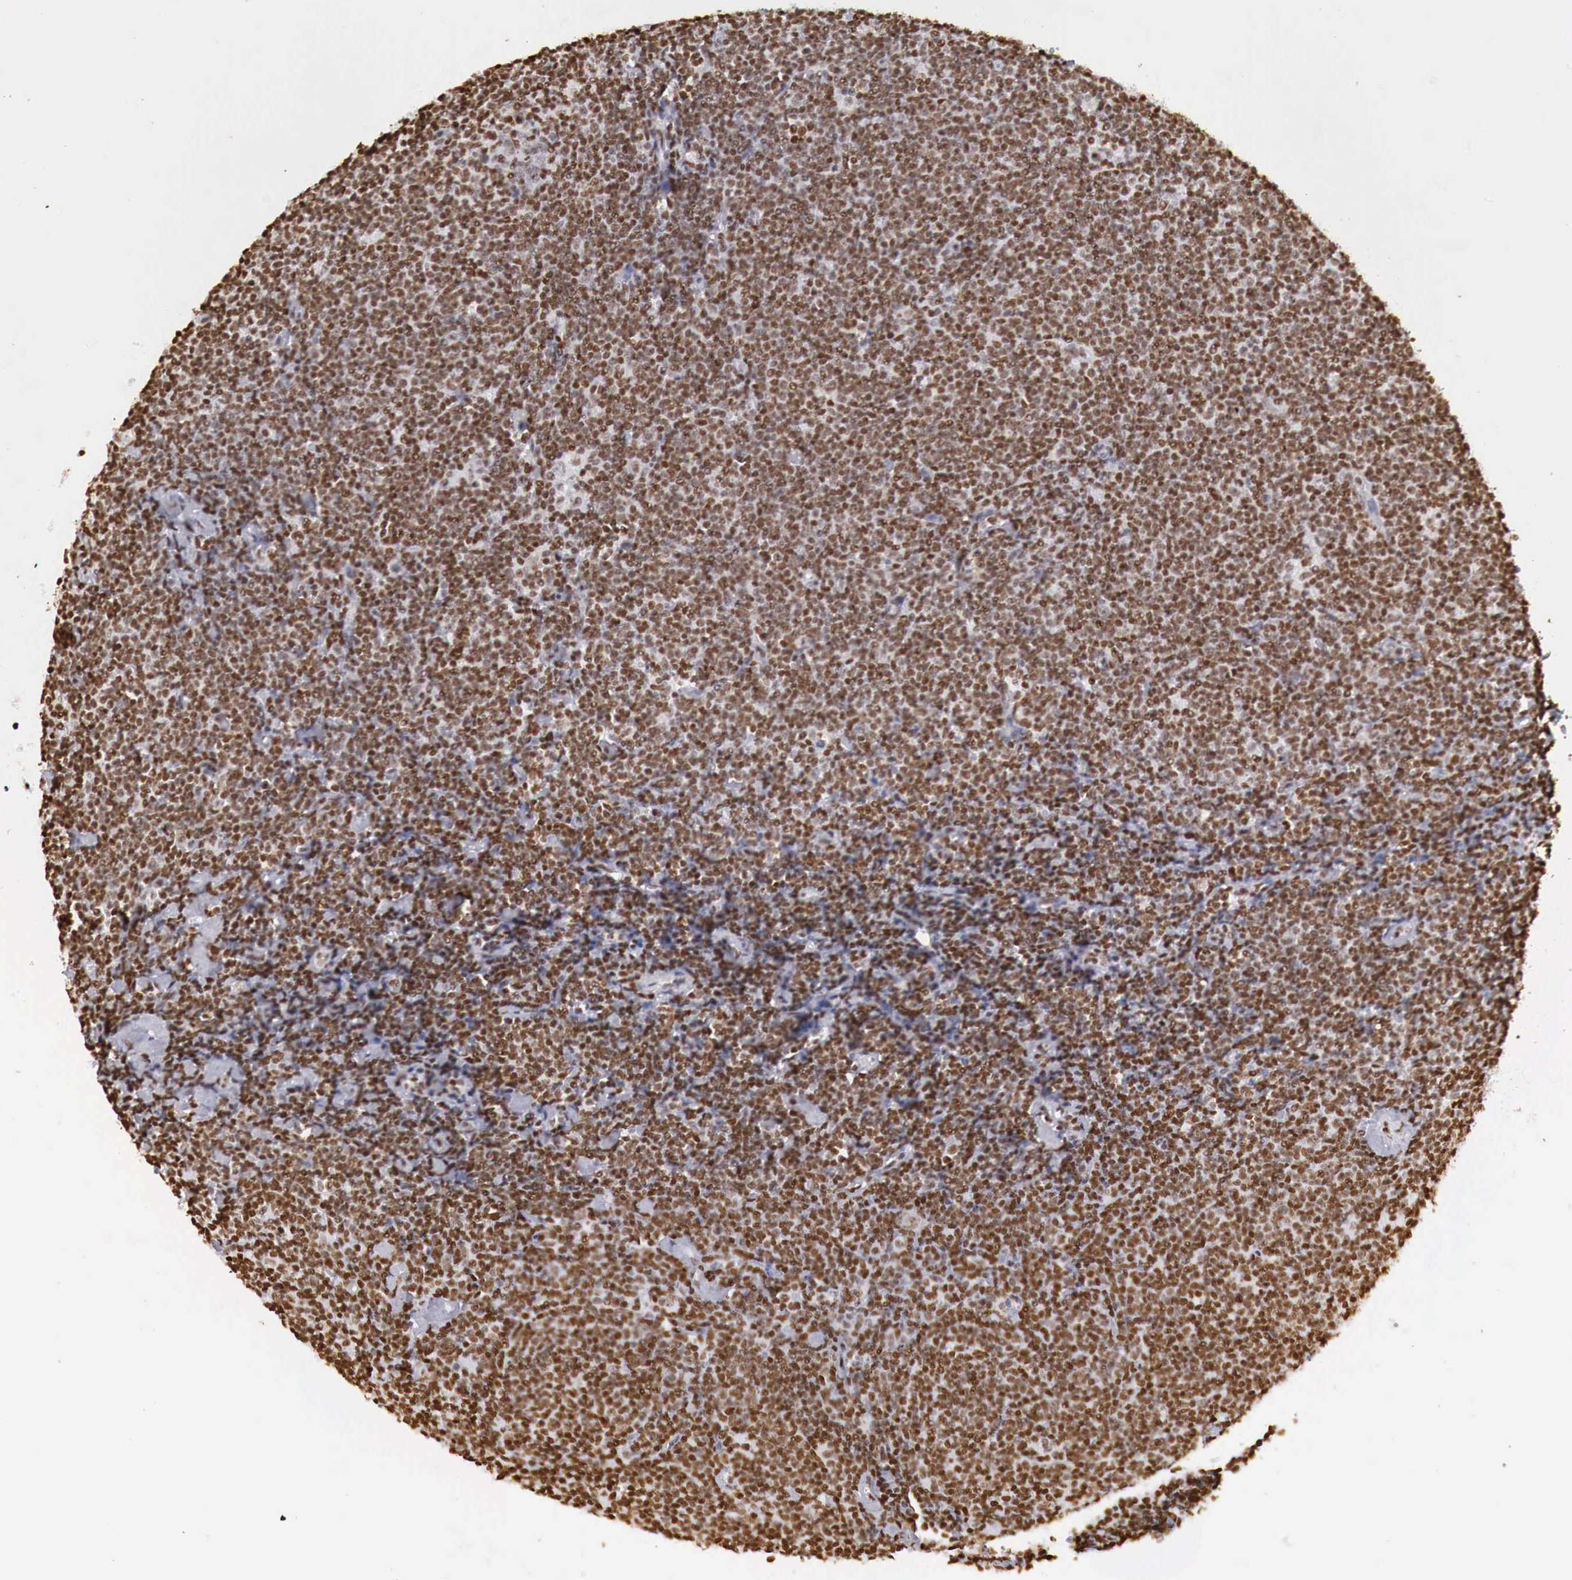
{"staining": {"intensity": "strong", "quantity": ">75%", "location": "nuclear"}, "tissue": "lymphoma", "cell_type": "Tumor cells", "image_type": "cancer", "snomed": [{"axis": "morphology", "description": "Malignant lymphoma, non-Hodgkin's type, Low grade"}, {"axis": "topography", "description": "Lymph node"}], "caption": "Immunohistochemical staining of human malignant lymphoma, non-Hodgkin's type (low-grade) exhibits strong nuclear protein staining in approximately >75% of tumor cells. Nuclei are stained in blue.", "gene": "DKC1", "patient": {"sex": "male", "age": 65}}